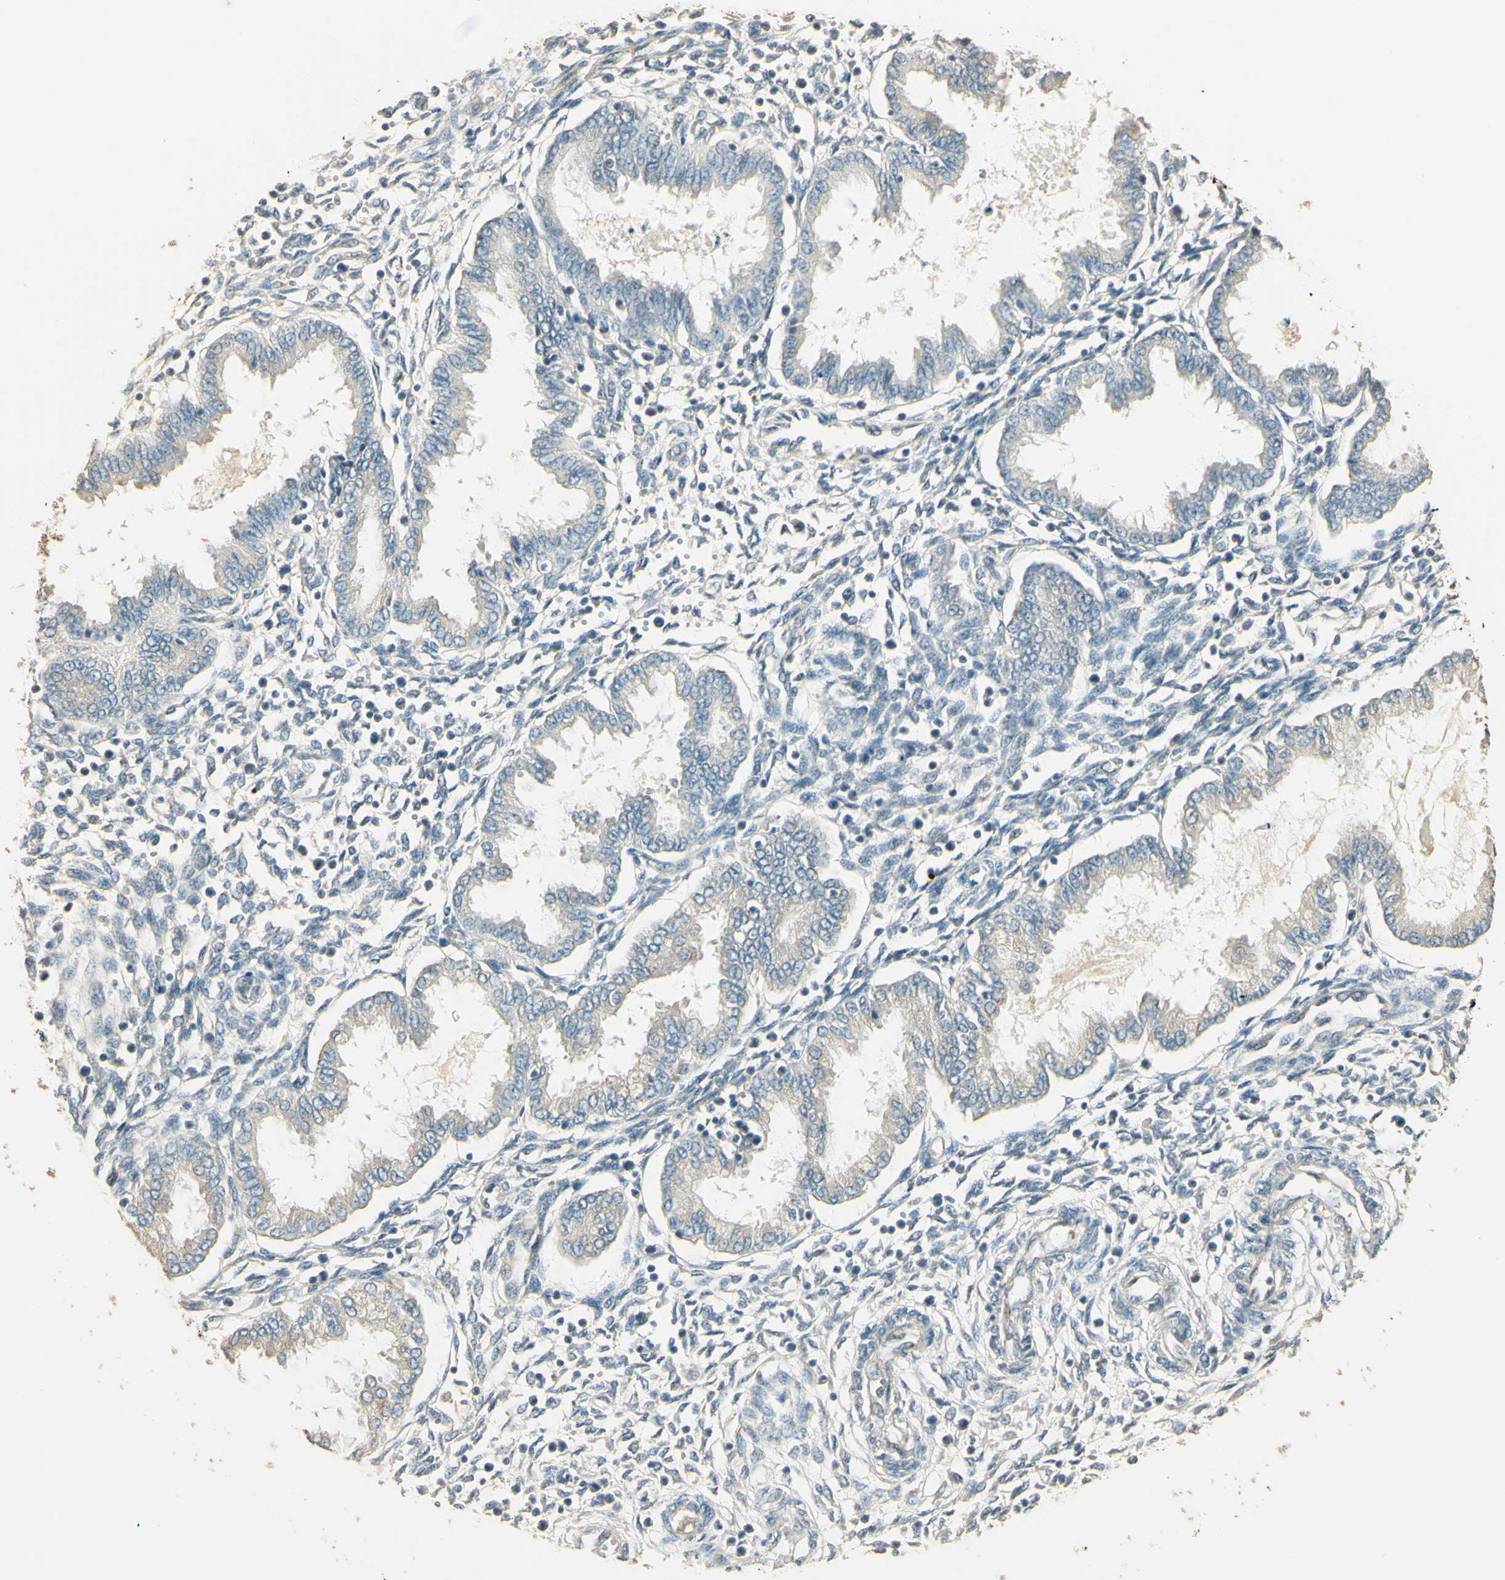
{"staining": {"intensity": "weak", "quantity": "25%-75%", "location": "cytoplasmic/membranous"}, "tissue": "endometrium", "cell_type": "Cells in endometrial stroma", "image_type": "normal", "snomed": [{"axis": "morphology", "description": "Normal tissue, NOS"}, {"axis": "topography", "description": "Endometrium"}], "caption": "IHC image of benign human endometrium stained for a protein (brown), which displays low levels of weak cytoplasmic/membranous staining in about 25%-75% of cells in endometrial stroma.", "gene": "UXS1", "patient": {"sex": "female", "age": 33}}